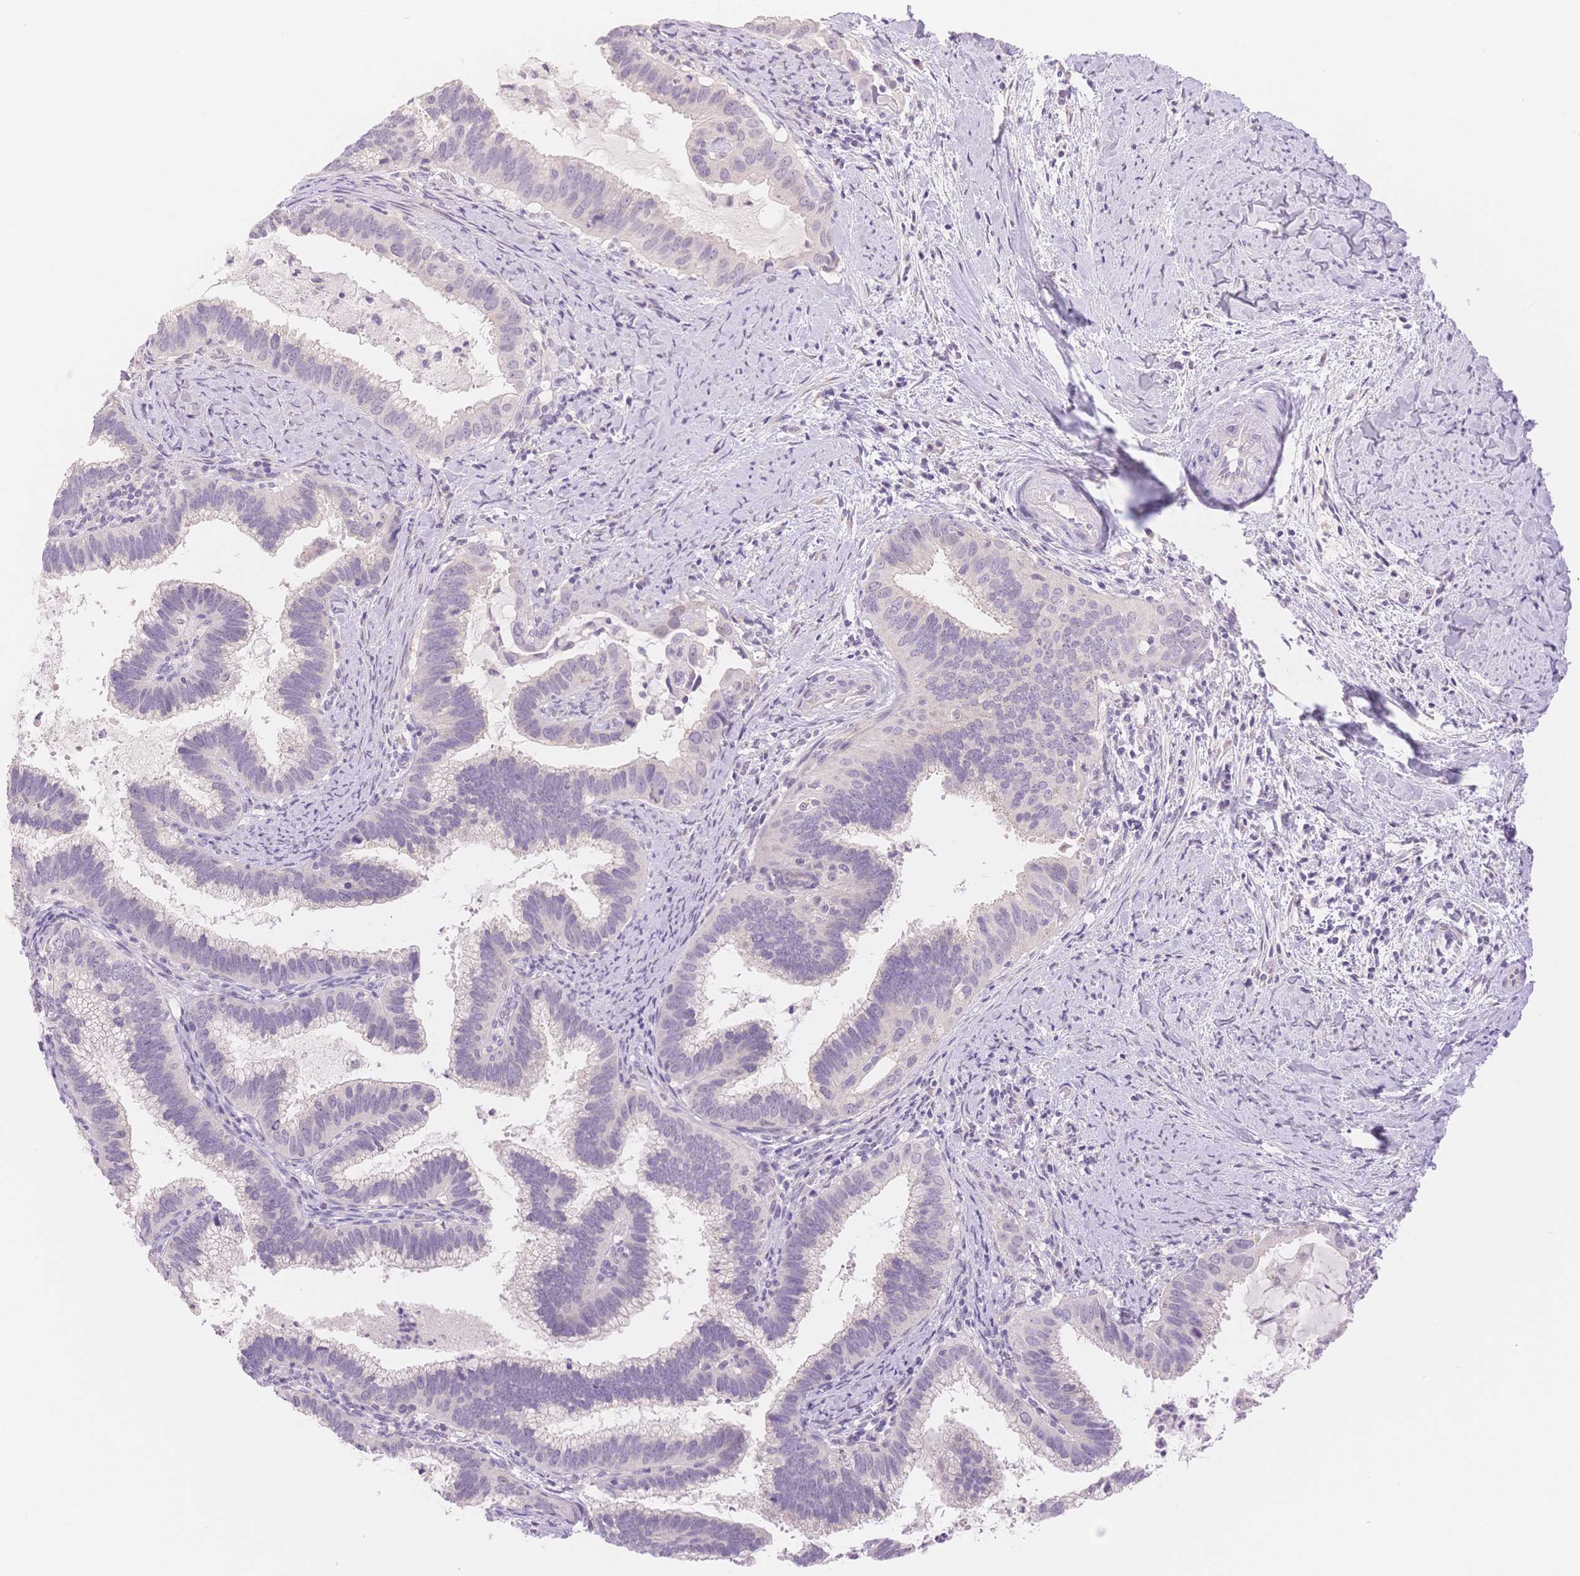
{"staining": {"intensity": "negative", "quantity": "none", "location": "none"}, "tissue": "cervical cancer", "cell_type": "Tumor cells", "image_type": "cancer", "snomed": [{"axis": "morphology", "description": "Adenocarcinoma, NOS"}, {"axis": "topography", "description": "Cervix"}], "caption": "Human cervical cancer (adenocarcinoma) stained for a protein using immunohistochemistry shows no staining in tumor cells.", "gene": "MYOM1", "patient": {"sex": "female", "age": 61}}